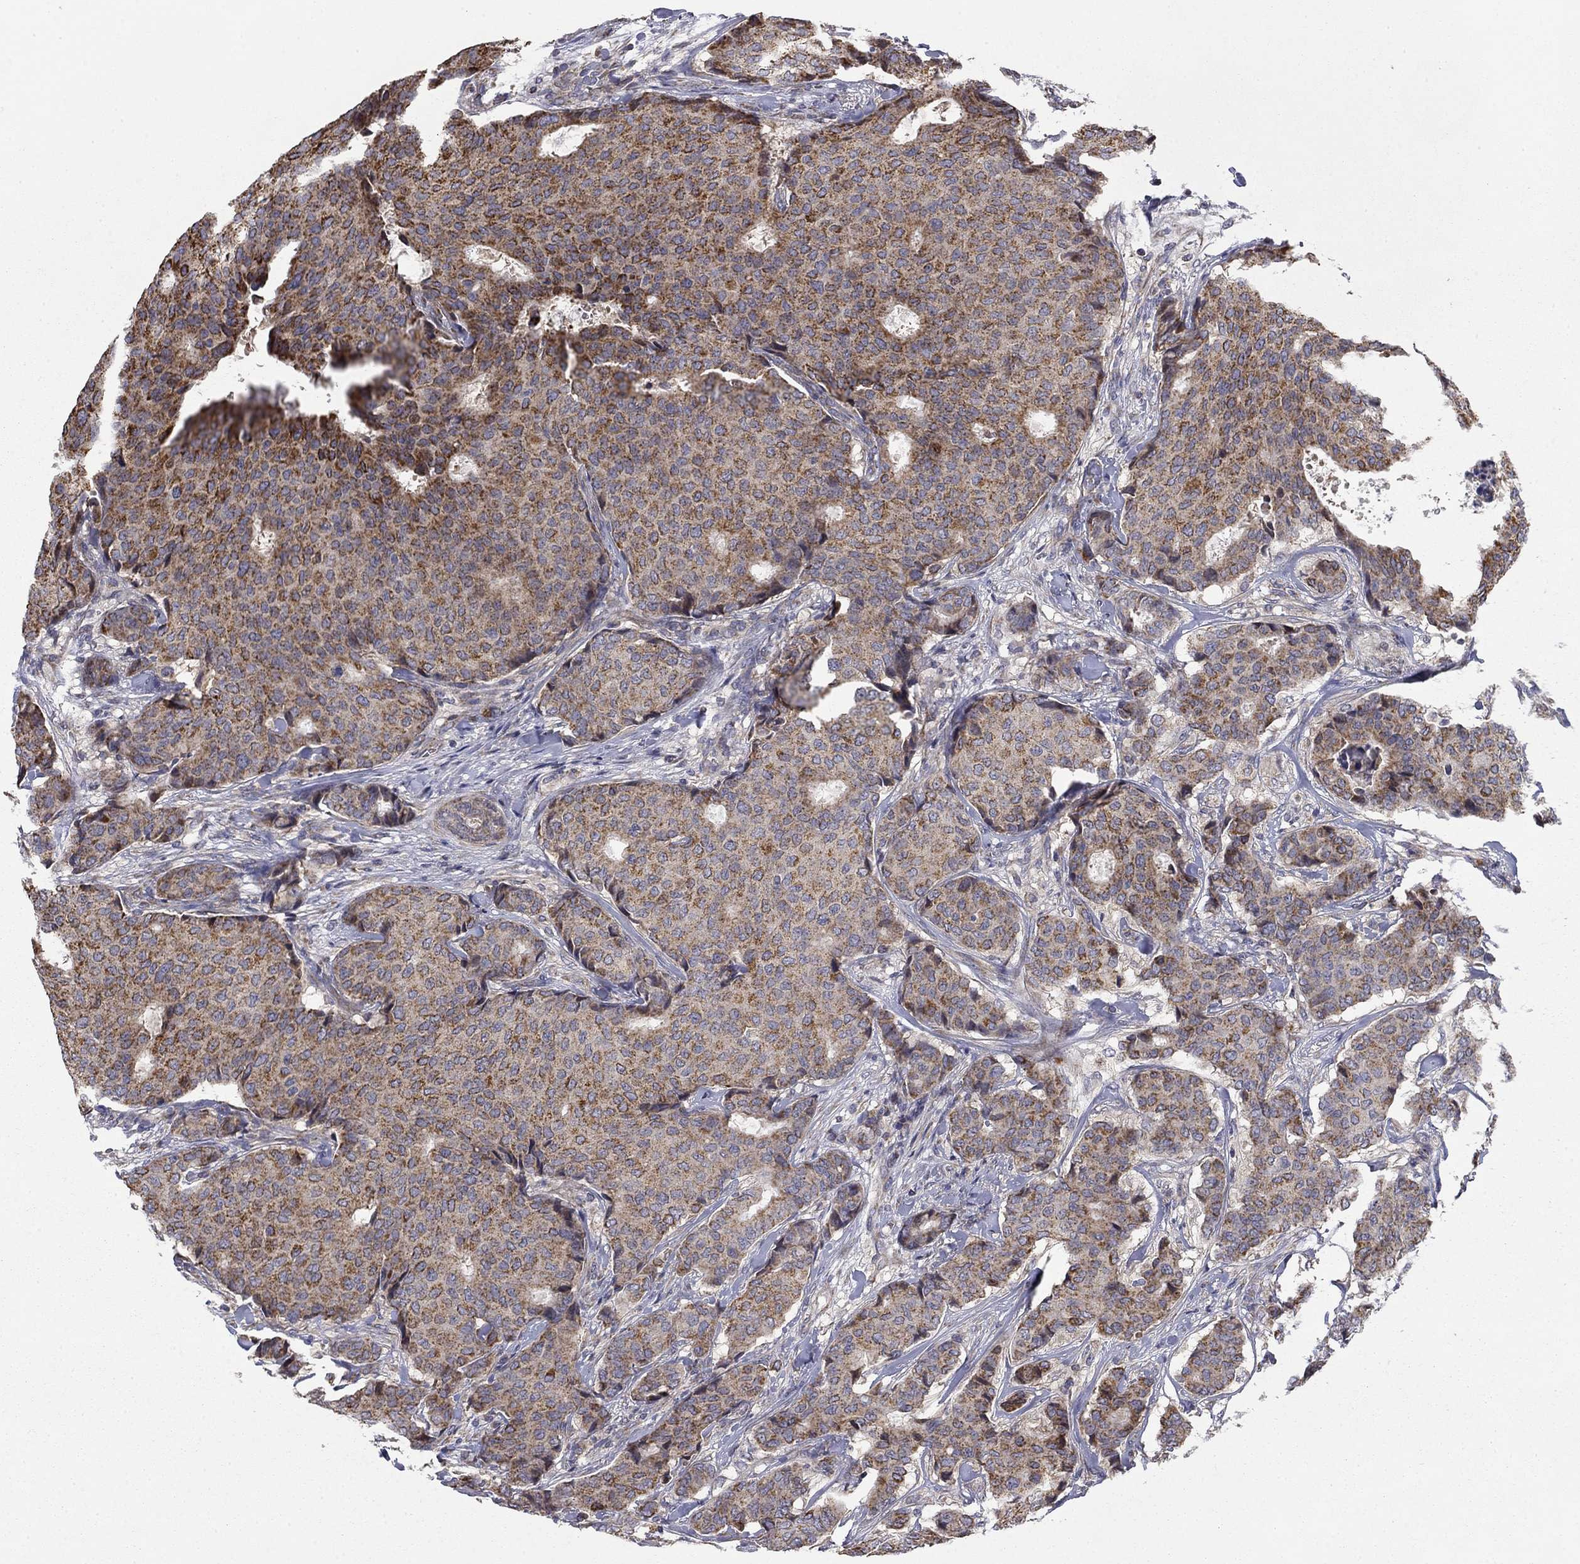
{"staining": {"intensity": "strong", "quantity": "25%-75%", "location": "cytoplasmic/membranous"}, "tissue": "breast cancer", "cell_type": "Tumor cells", "image_type": "cancer", "snomed": [{"axis": "morphology", "description": "Duct carcinoma"}, {"axis": "topography", "description": "Breast"}], "caption": "Strong cytoplasmic/membranous protein positivity is present in about 25%-75% of tumor cells in breast cancer. (Stains: DAB in brown, nuclei in blue, Microscopy: brightfield microscopy at high magnification).", "gene": "MMAA", "patient": {"sex": "female", "age": 75}}